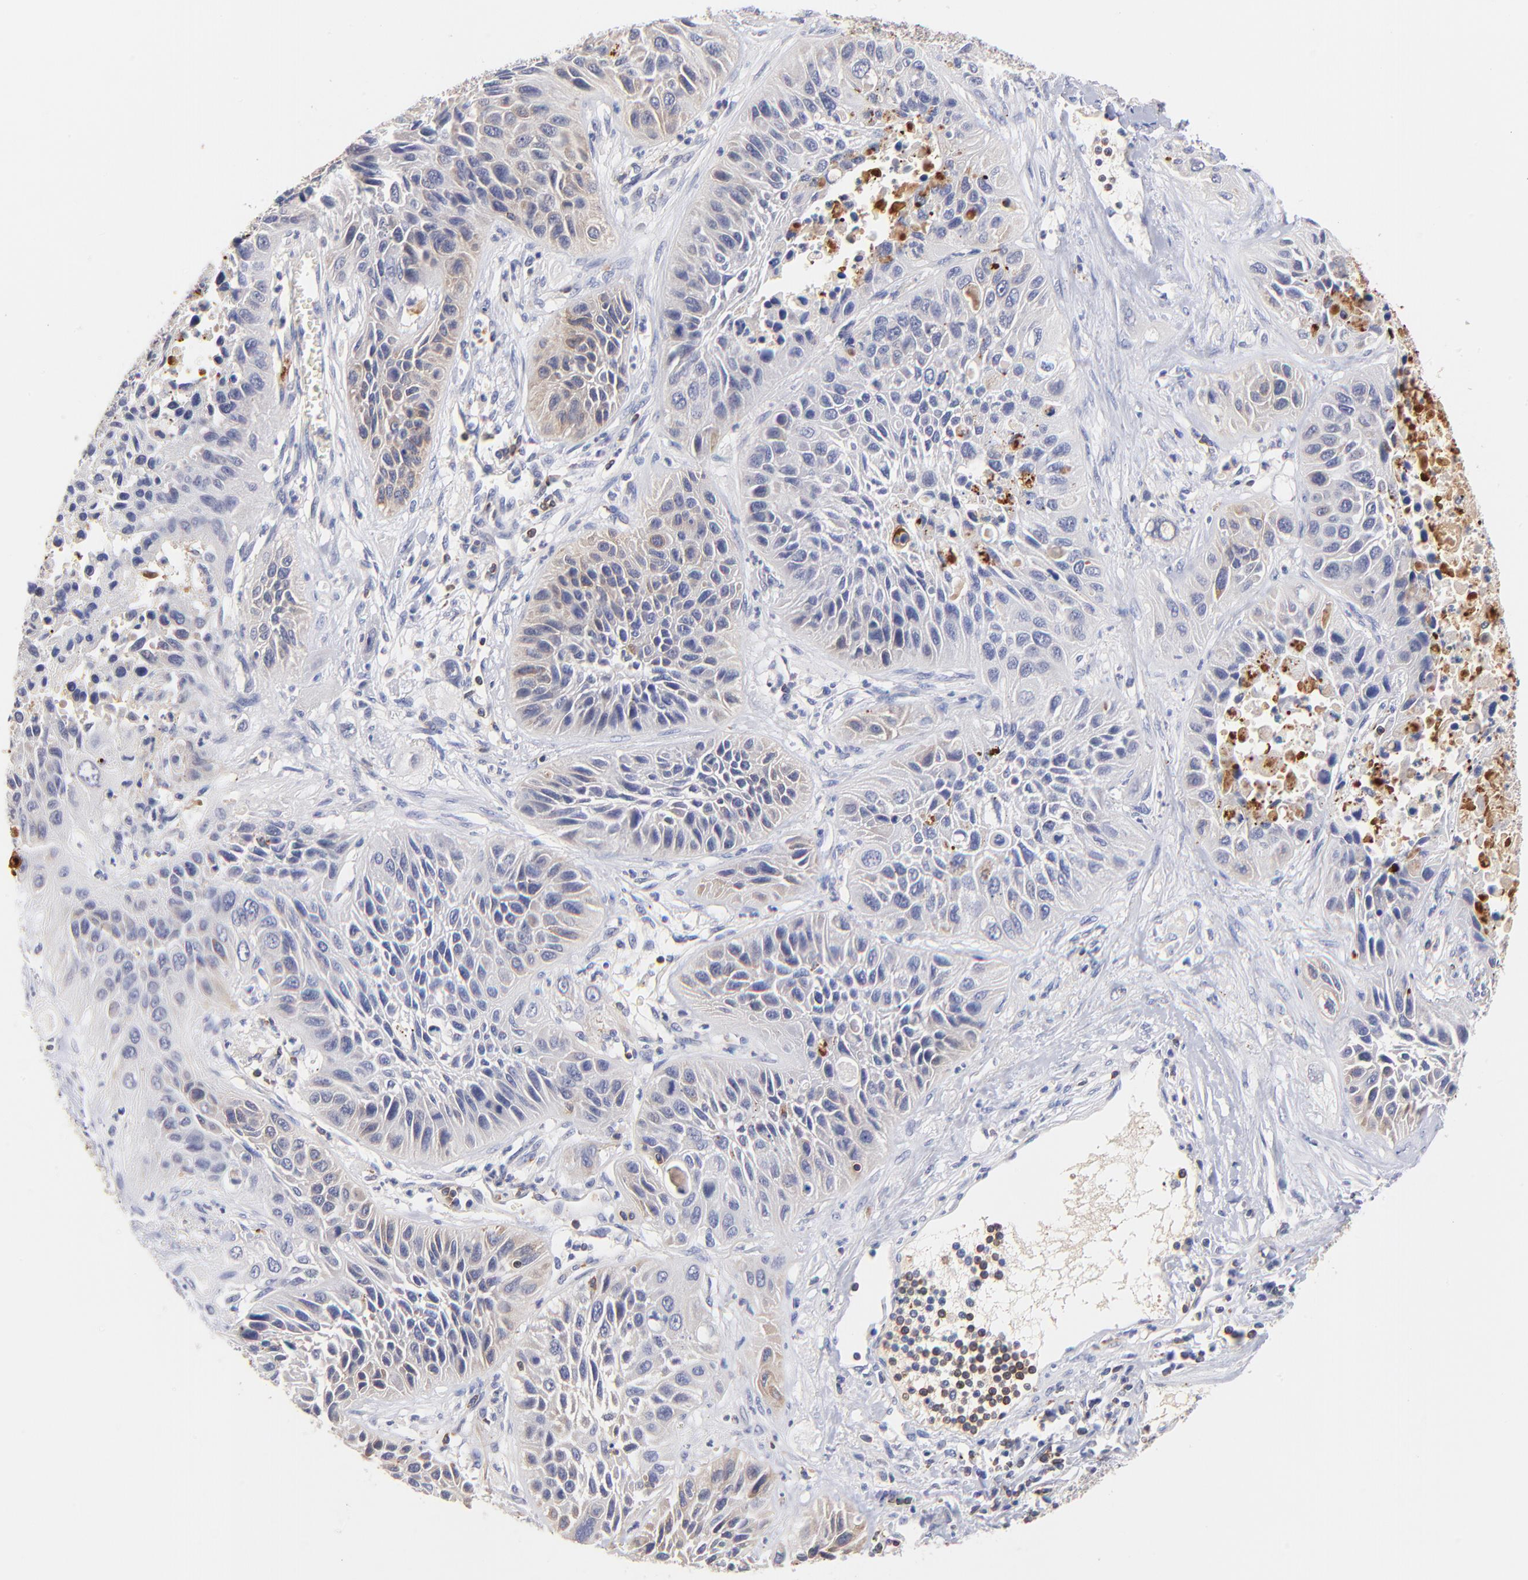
{"staining": {"intensity": "weak", "quantity": "<25%", "location": "cytoplasmic/membranous"}, "tissue": "lung cancer", "cell_type": "Tumor cells", "image_type": "cancer", "snomed": [{"axis": "morphology", "description": "Squamous cell carcinoma, NOS"}, {"axis": "topography", "description": "Lung"}], "caption": "Lung cancer (squamous cell carcinoma) was stained to show a protein in brown. There is no significant staining in tumor cells.", "gene": "KREMEN2", "patient": {"sex": "female", "age": 76}}